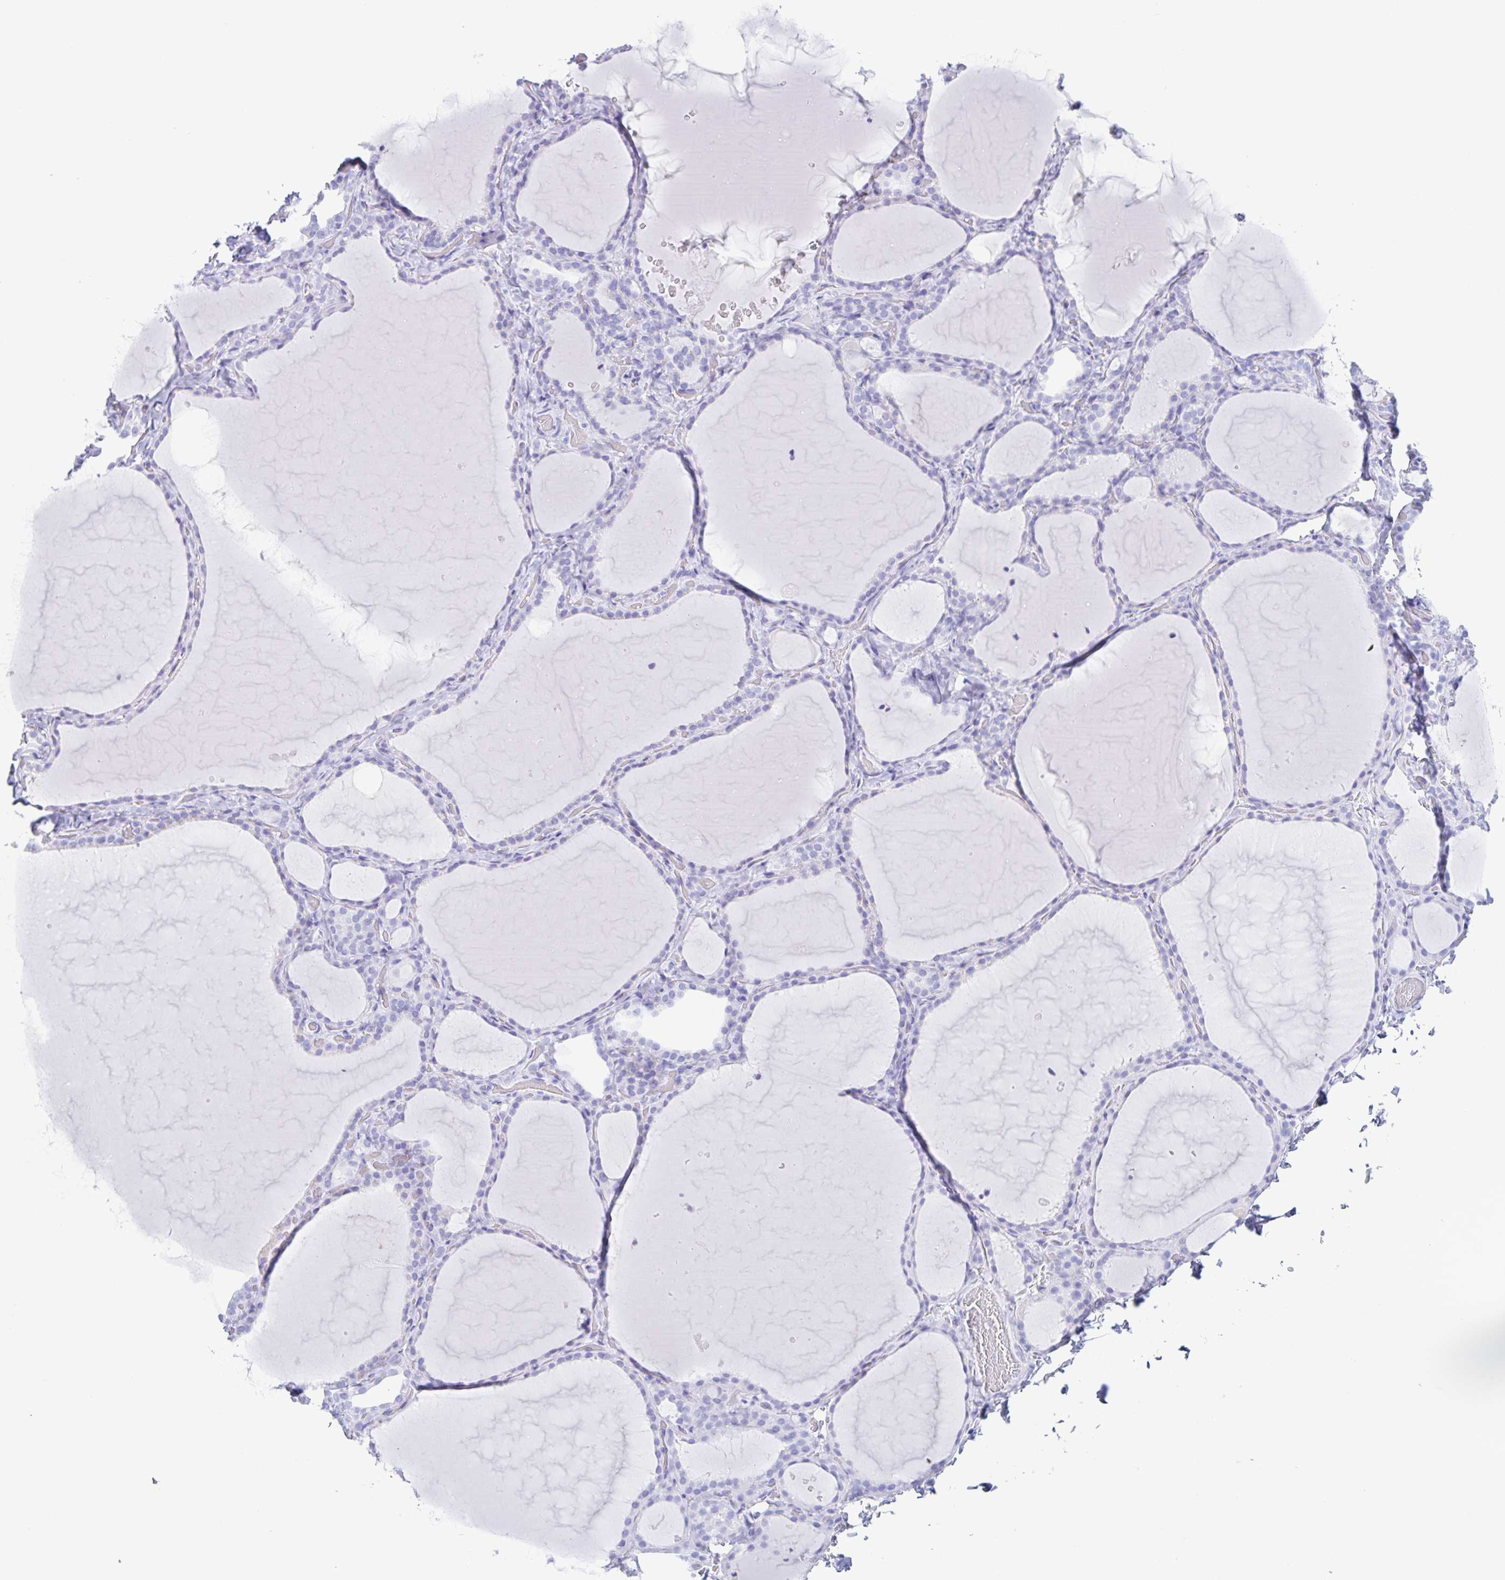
{"staining": {"intensity": "negative", "quantity": "none", "location": "none"}, "tissue": "thyroid gland", "cell_type": "Glandular cells", "image_type": "normal", "snomed": [{"axis": "morphology", "description": "Normal tissue, NOS"}, {"axis": "topography", "description": "Thyroid gland"}], "caption": "IHC photomicrograph of benign human thyroid gland stained for a protein (brown), which demonstrates no expression in glandular cells.", "gene": "C12orf56", "patient": {"sex": "female", "age": 22}}